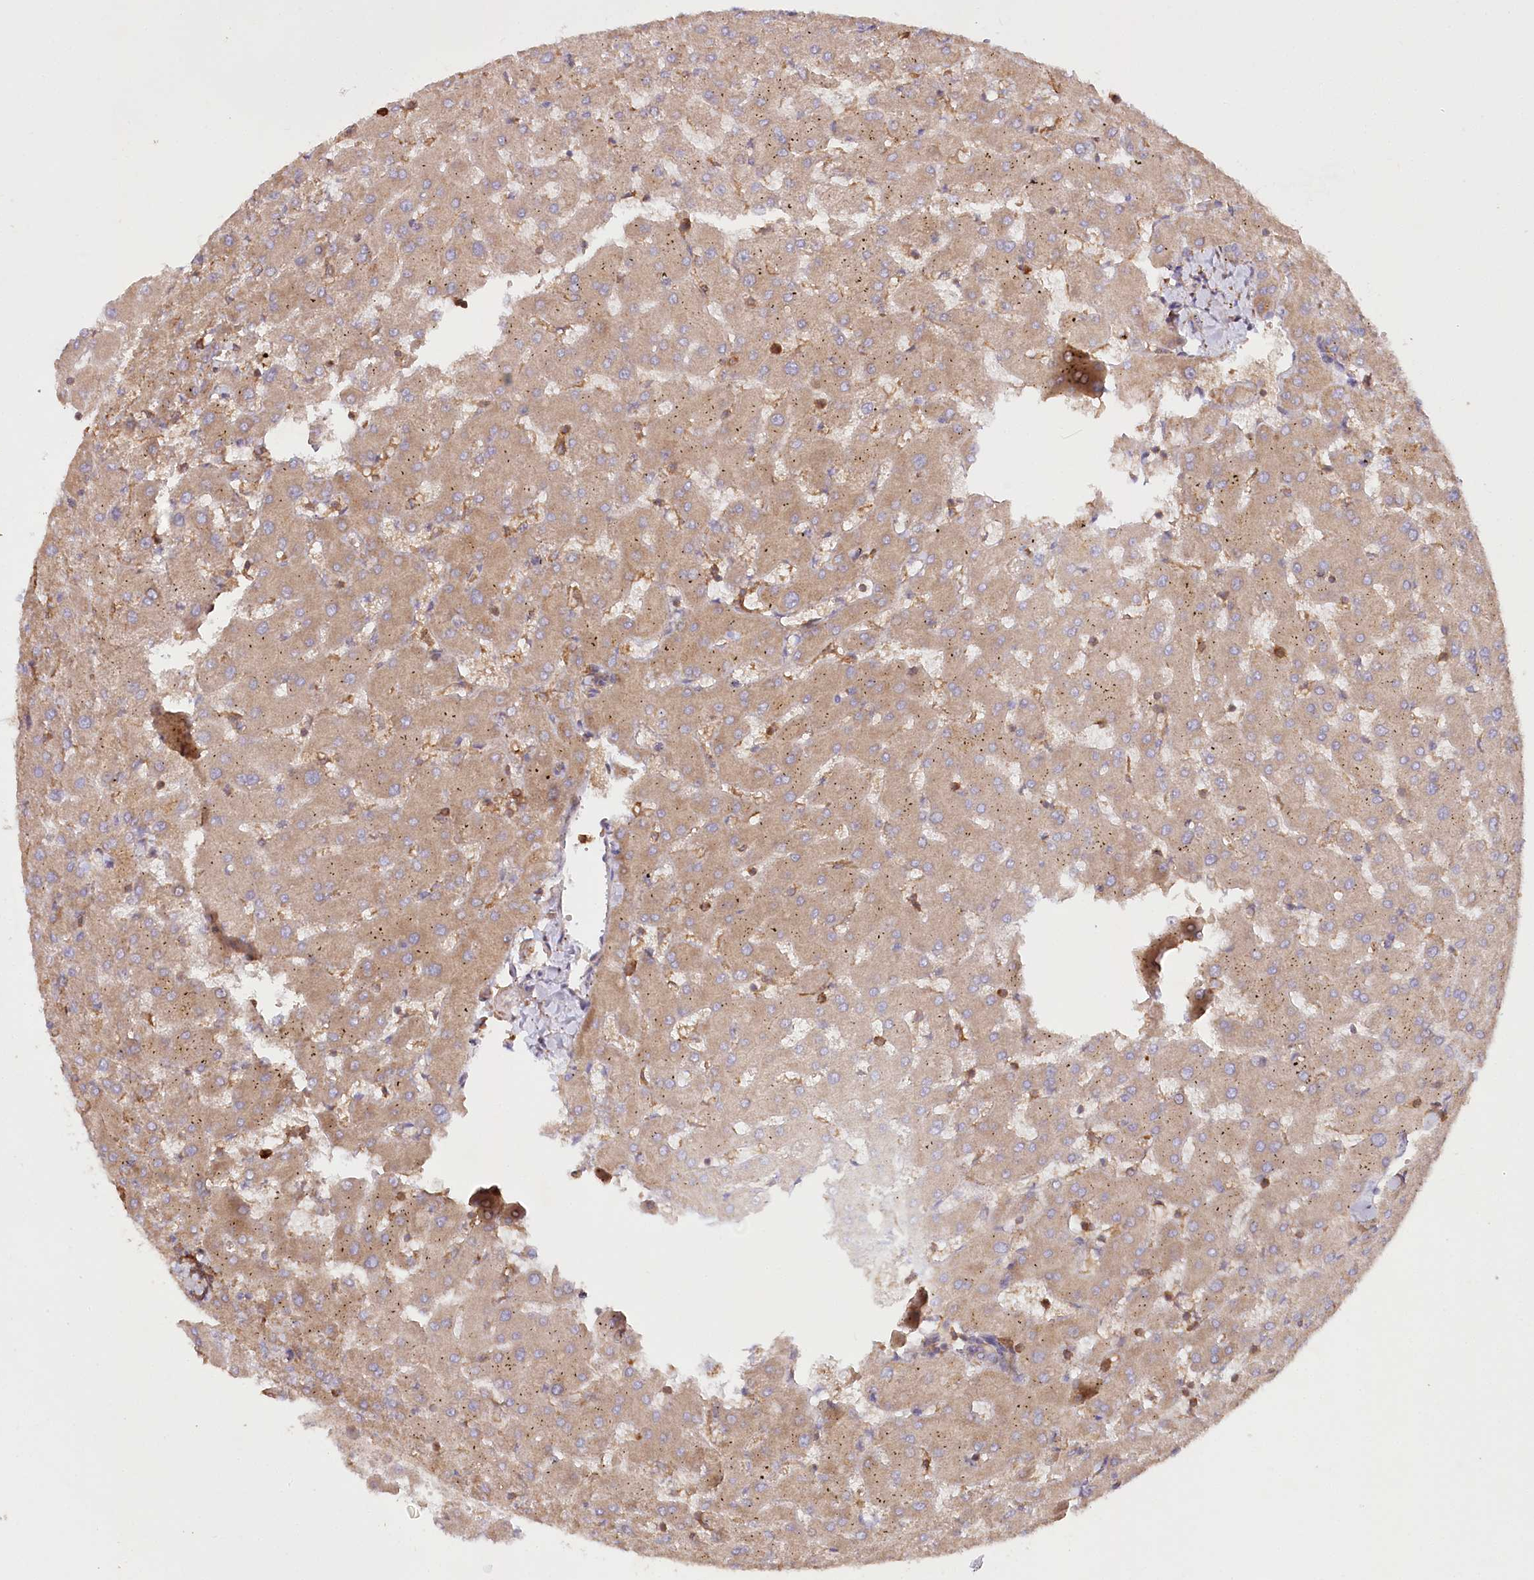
{"staining": {"intensity": "weak", "quantity": ">75%", "location": "cytoplasmic/membranous"}, "tissue": "liver", "cell_type": "Cholangiocytes", "image_type": "normal", "snomed": [{"axis": "morphology", "description": "Normal tissue, NOS"}, {"axis": "topography", "description": "Liver"}], "caption": "Liver stained with DAB (3,3'-diaminobenzidine) immunohistochemistry demonstrates low levels of weak cytoplasmic/membranous positivity in approximately >75% of cholangiocytes.", "gene": "PAIP2", "patient": {"sex": "female", "age": 63}}